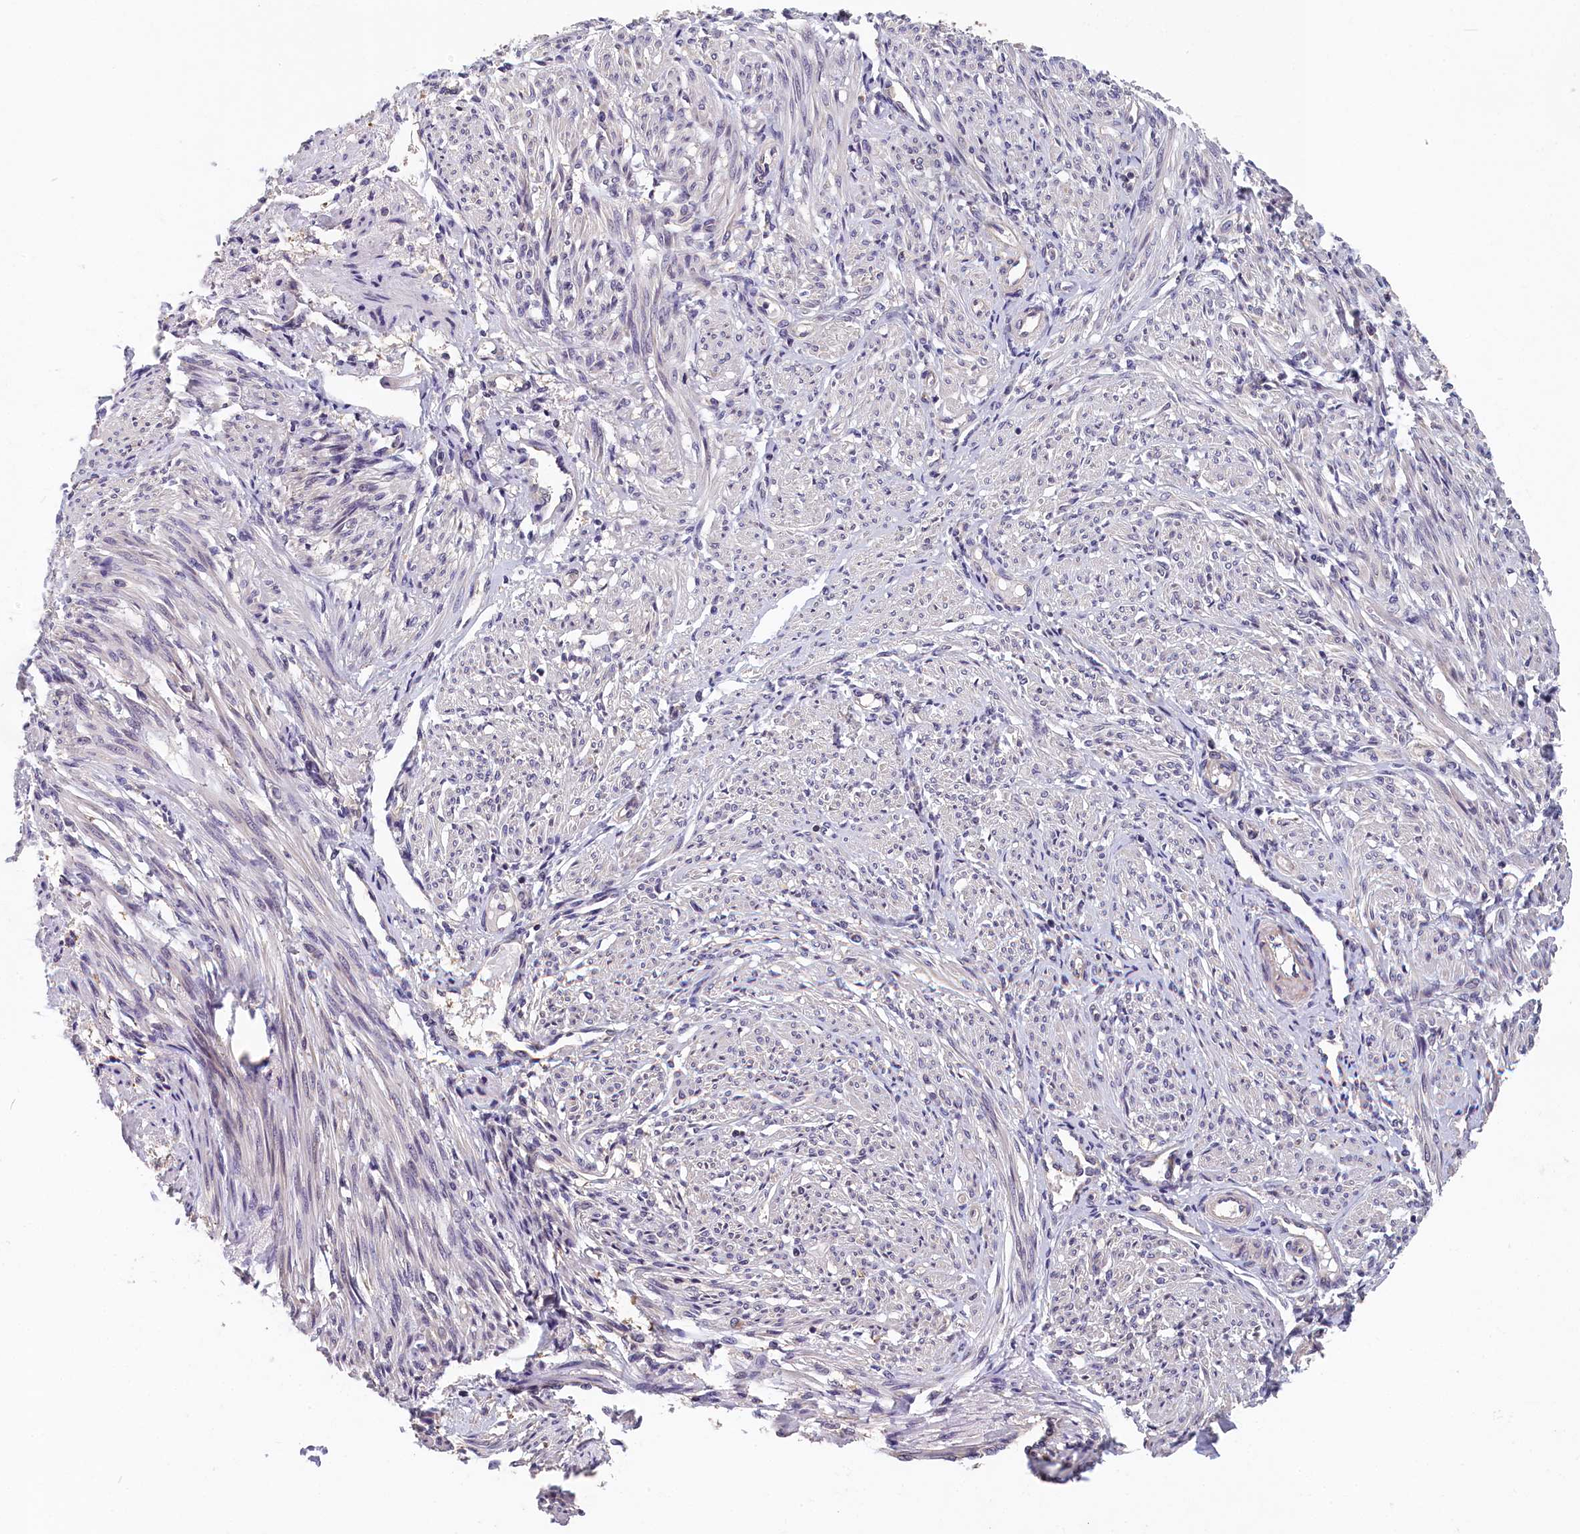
{"staining": {"intensity": "weak", "quantity": "25%-75%", "location": "cytoplasmic/membranous,nuclear"}, "tissue": "smooth muscle", "cell_type": "Smooth muscle cells", "image_type": "normal", "snomed": [{"axis": "morphology", "description": "Normal tissue, NOS"}, {"axis": "topography", "description": "Smooth muscle"}], "caption": "IHC histopathology image of benign smooth muscle stained for a protein (brown), which displays low levels of weak cytoplasmic/membranous,nuclear expression in approximately 25%-75% of smooth muscle cells.", "gene": "TMEM116", "patient": {"sex": "female", "age": 39}}